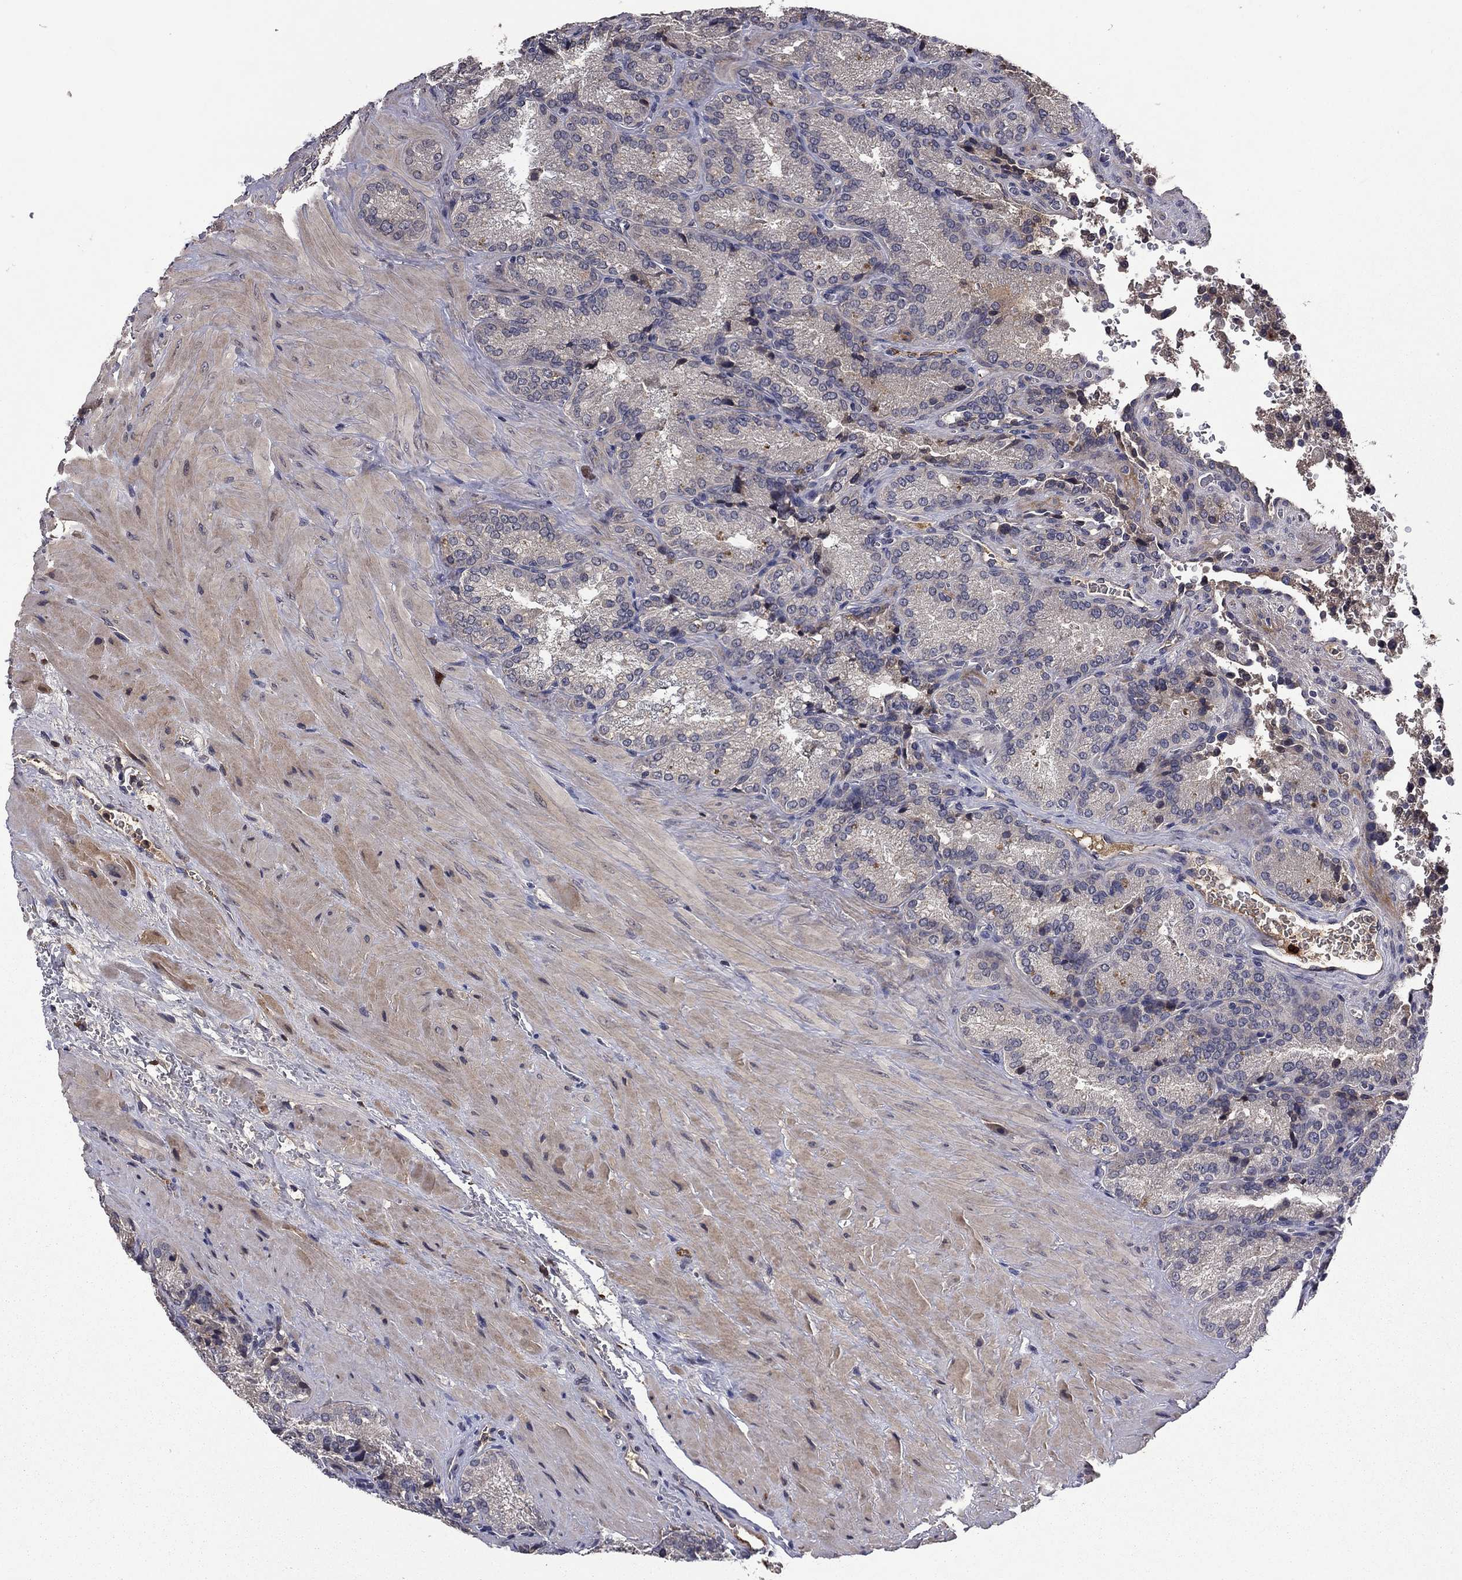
{"staining": {"intensity": "negative", "quantity": "none", "location": "none"}, "tissue": "seminal vesicle", "cell_type": "Glandular cells", "image_type": "normal", "snomed": [{"axis": "morphology", "description": "Normal tissue, NOS"}, {"axis": "topography", "description": "Seminal veicle"}], "caption": "There is no significant positivity in glandular cells of seminal vesicle. (DAB IHC, high magnification).", "gene": "PROS1", "patient": {"sex": "male", "age": 37}}